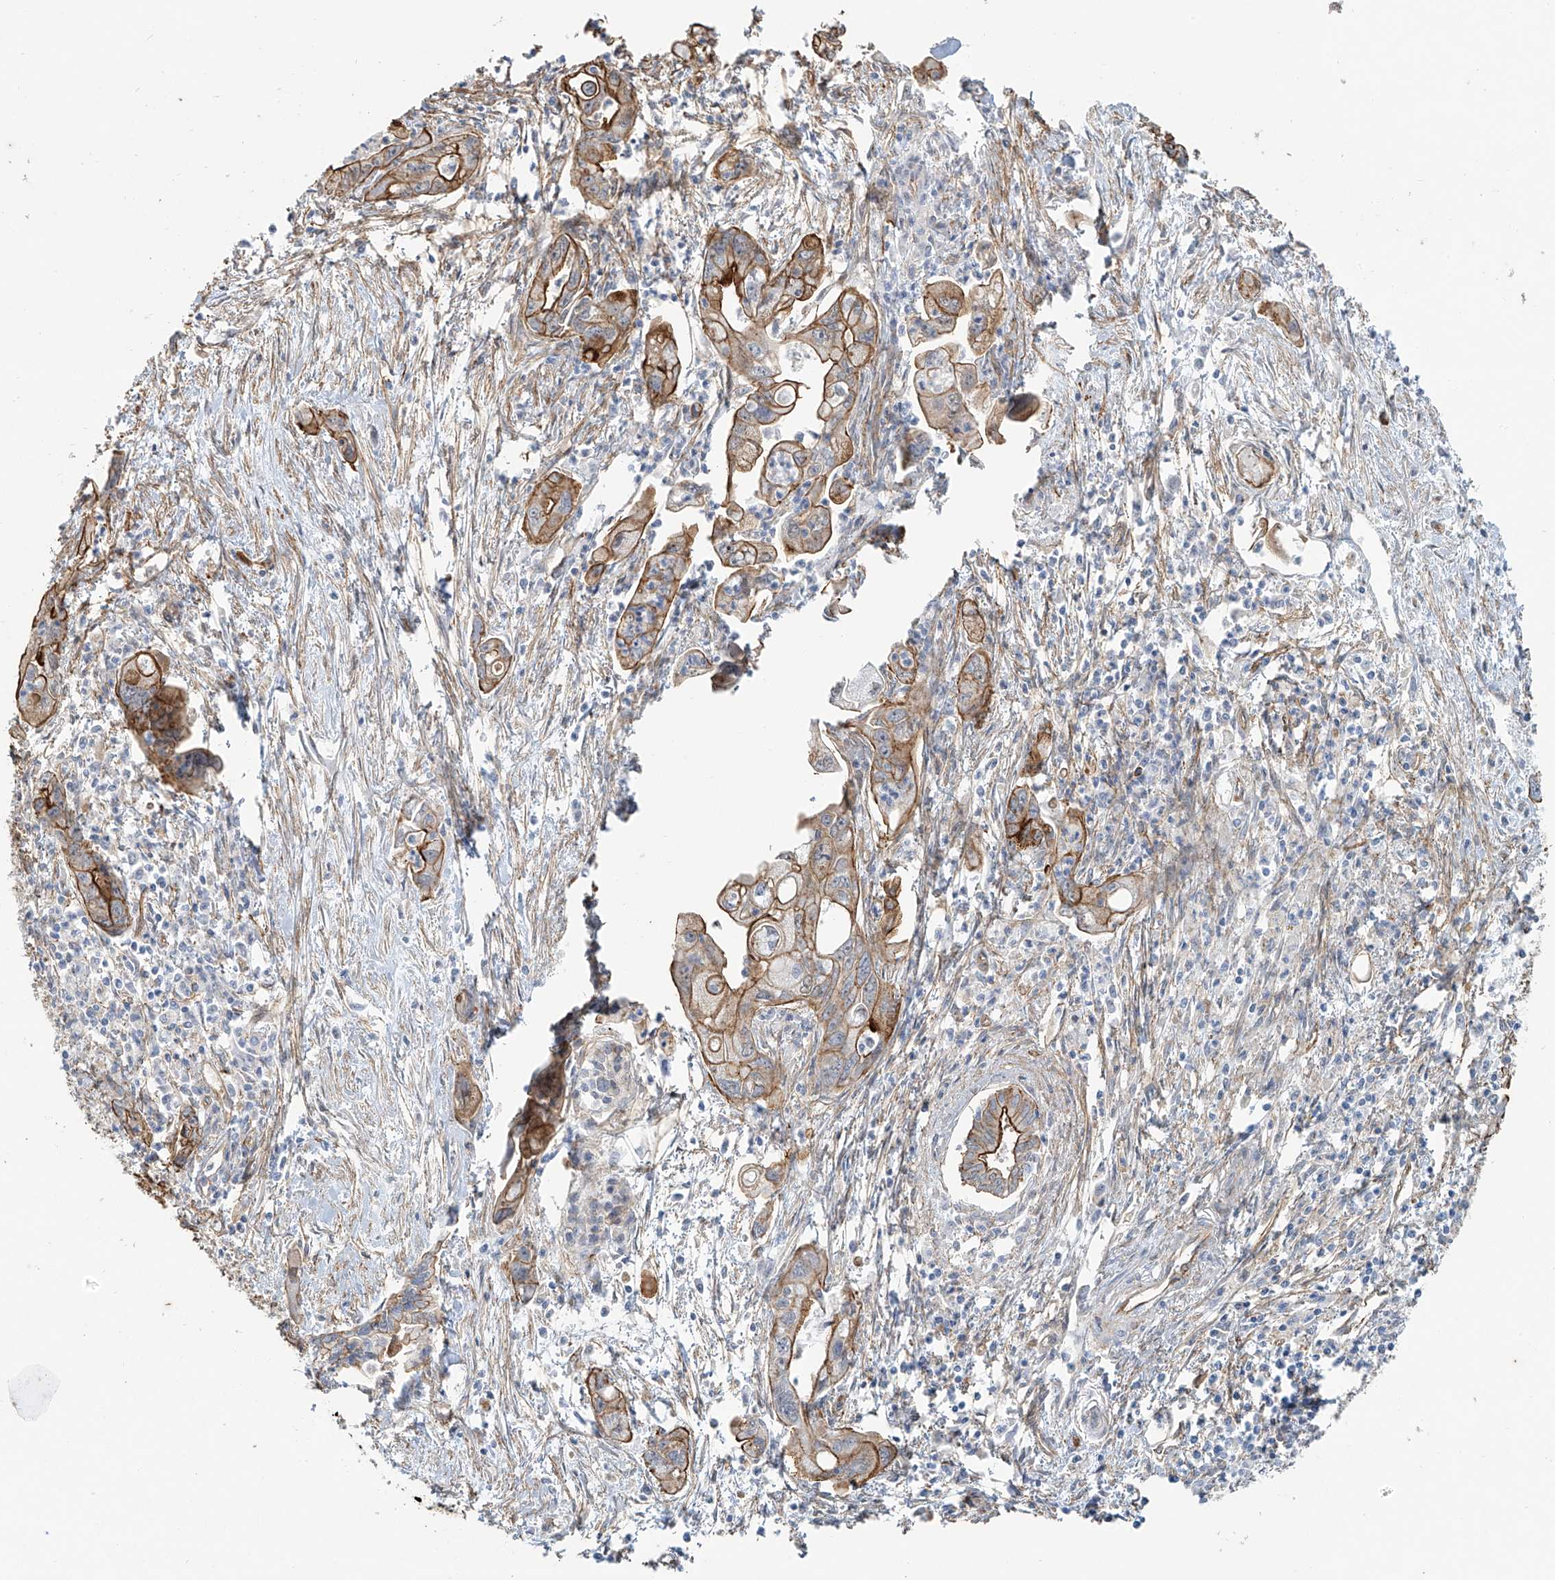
{"staining": {"intensity": "moderate", "quantity": ">75%", "location": "cytoplasmic/membranous"}, "tissue": "pancreatic cancer", "cell_type": "Tumor cells", "image_type": "cancer", "snomed": [{"axis": "morphology", "description": "Adenocarcinoma, NOS"}, {"axis": "topography", "description": "Pancreas"}], "caption": "The image exhibits a brown stain indicating the presence of a protein in the cytoplasmic/membranous of tumor cells in adenocarcinoma (pancreatic).", "gene": "TUBE1", "patient": {"sex": "male", "age": 70}}